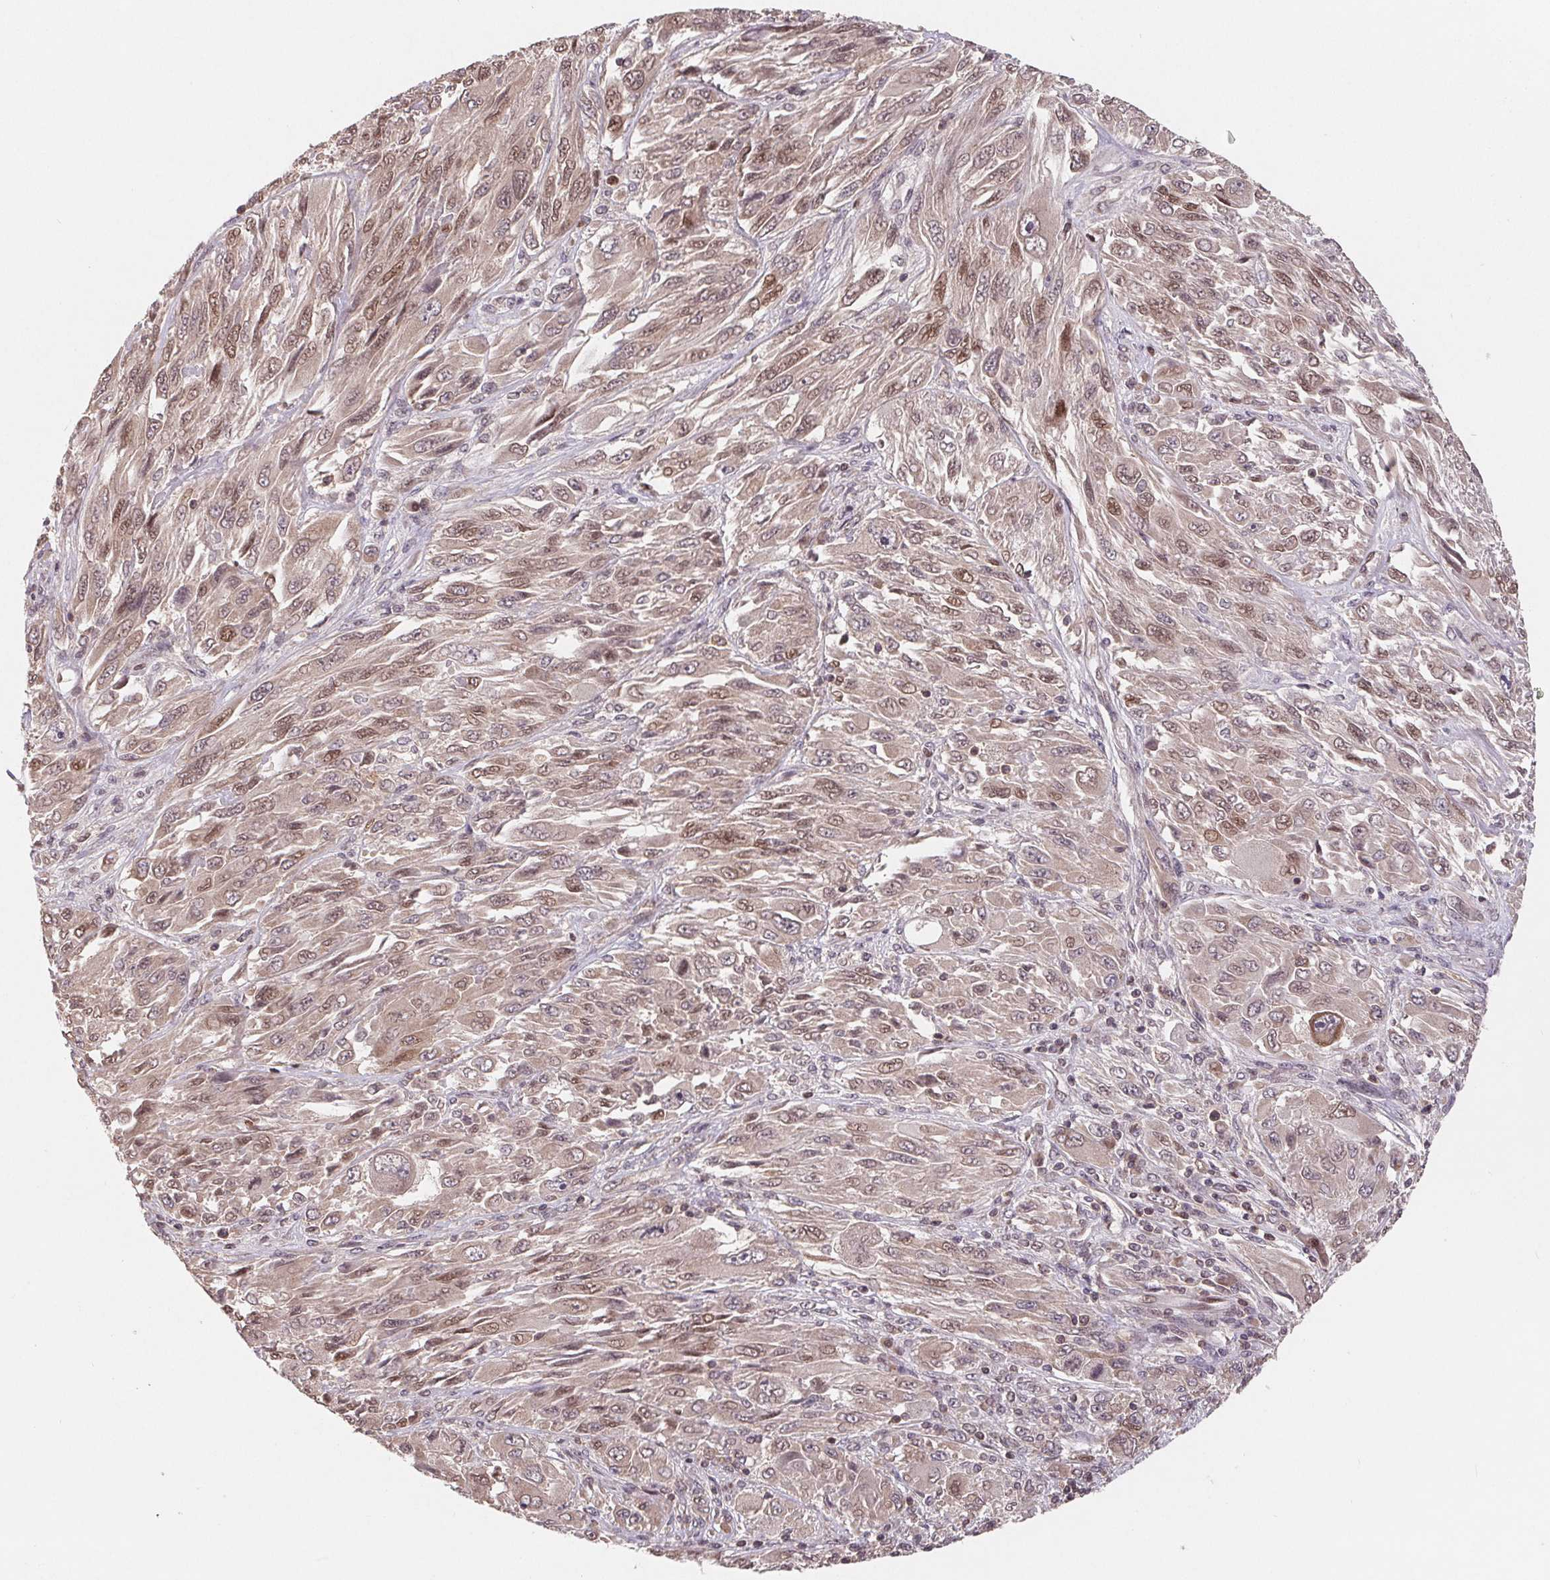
{"staining": {"intensity": "moderate", "quantity": "25%-75%", "location": "nuclear"}, "tissue": "melanoma", "cell_type": "Tumor cells", "image_type": "cancer", "snomed": [{"axis": "morphology", "description": "Malignant melanoma, NOS"}, {"axis": "topography", "description": "Skin"}], "caption": "This is an image of immunohistochemistry staining of malignant melanoma, which shows moderate expression in the nuclear of tumor cells.", "gene": "HMGN3", "patient": {"sex": "female", "age": 91}}